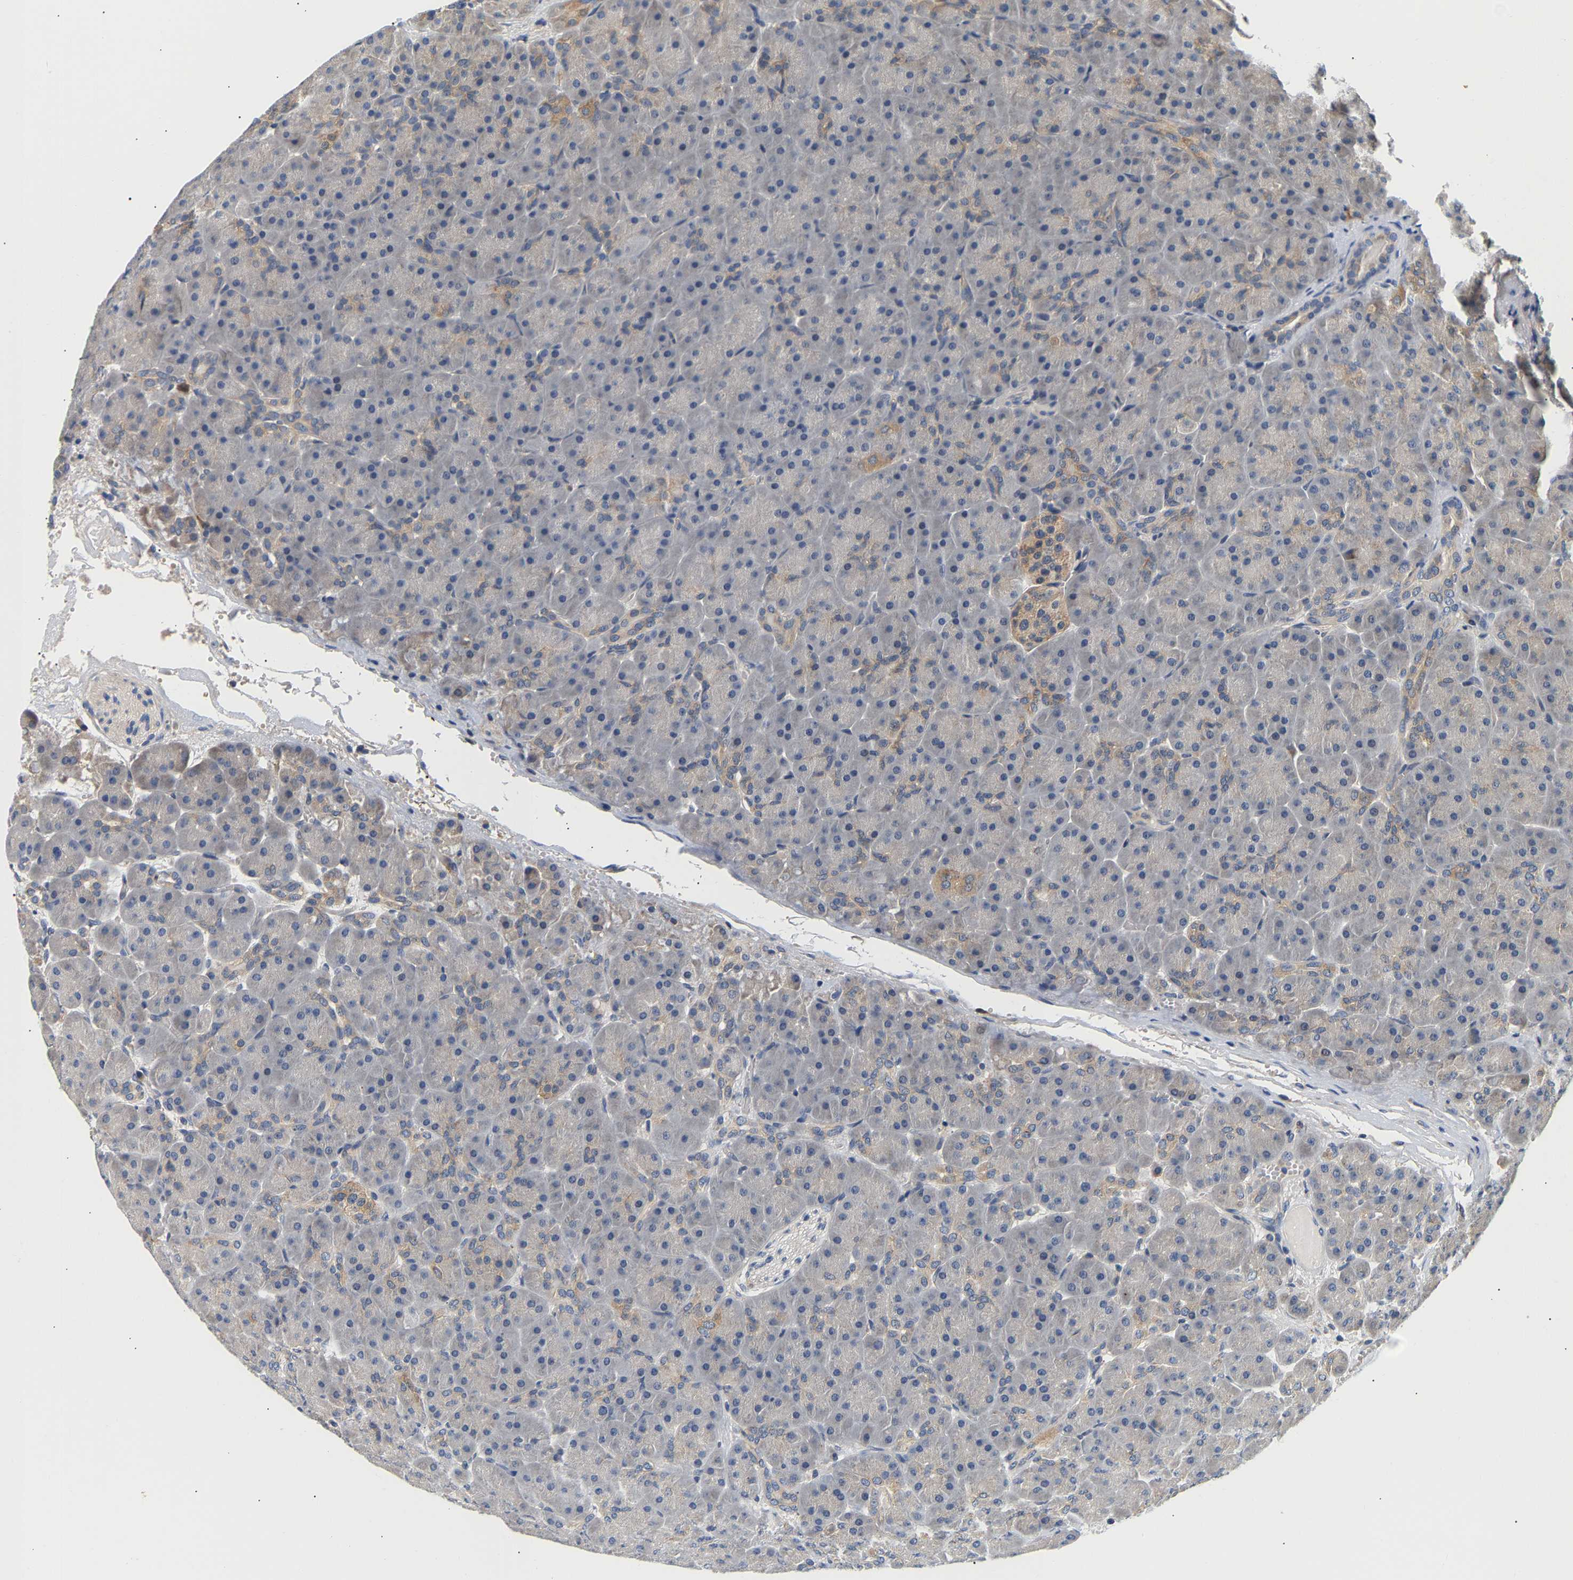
{"staining": {"intensity": "weak", "quantity": "<25%", "location": "cytoplasmic/membranous"}, "tissue": "pancreas", "cell_type": "Exocrine glandular cells", "image_type": "normal", "snomed": [{"axis": "morphology", "description": "Normal tissue, NOS"}, {"axis": "topography", "description": "Pancreas"}], "caption": "Protein analysis of benign pancreas displays no significant expression in exocrine glandular cells.", "gene": "PPID", "patient": {"sex": "male", "age": 66}}